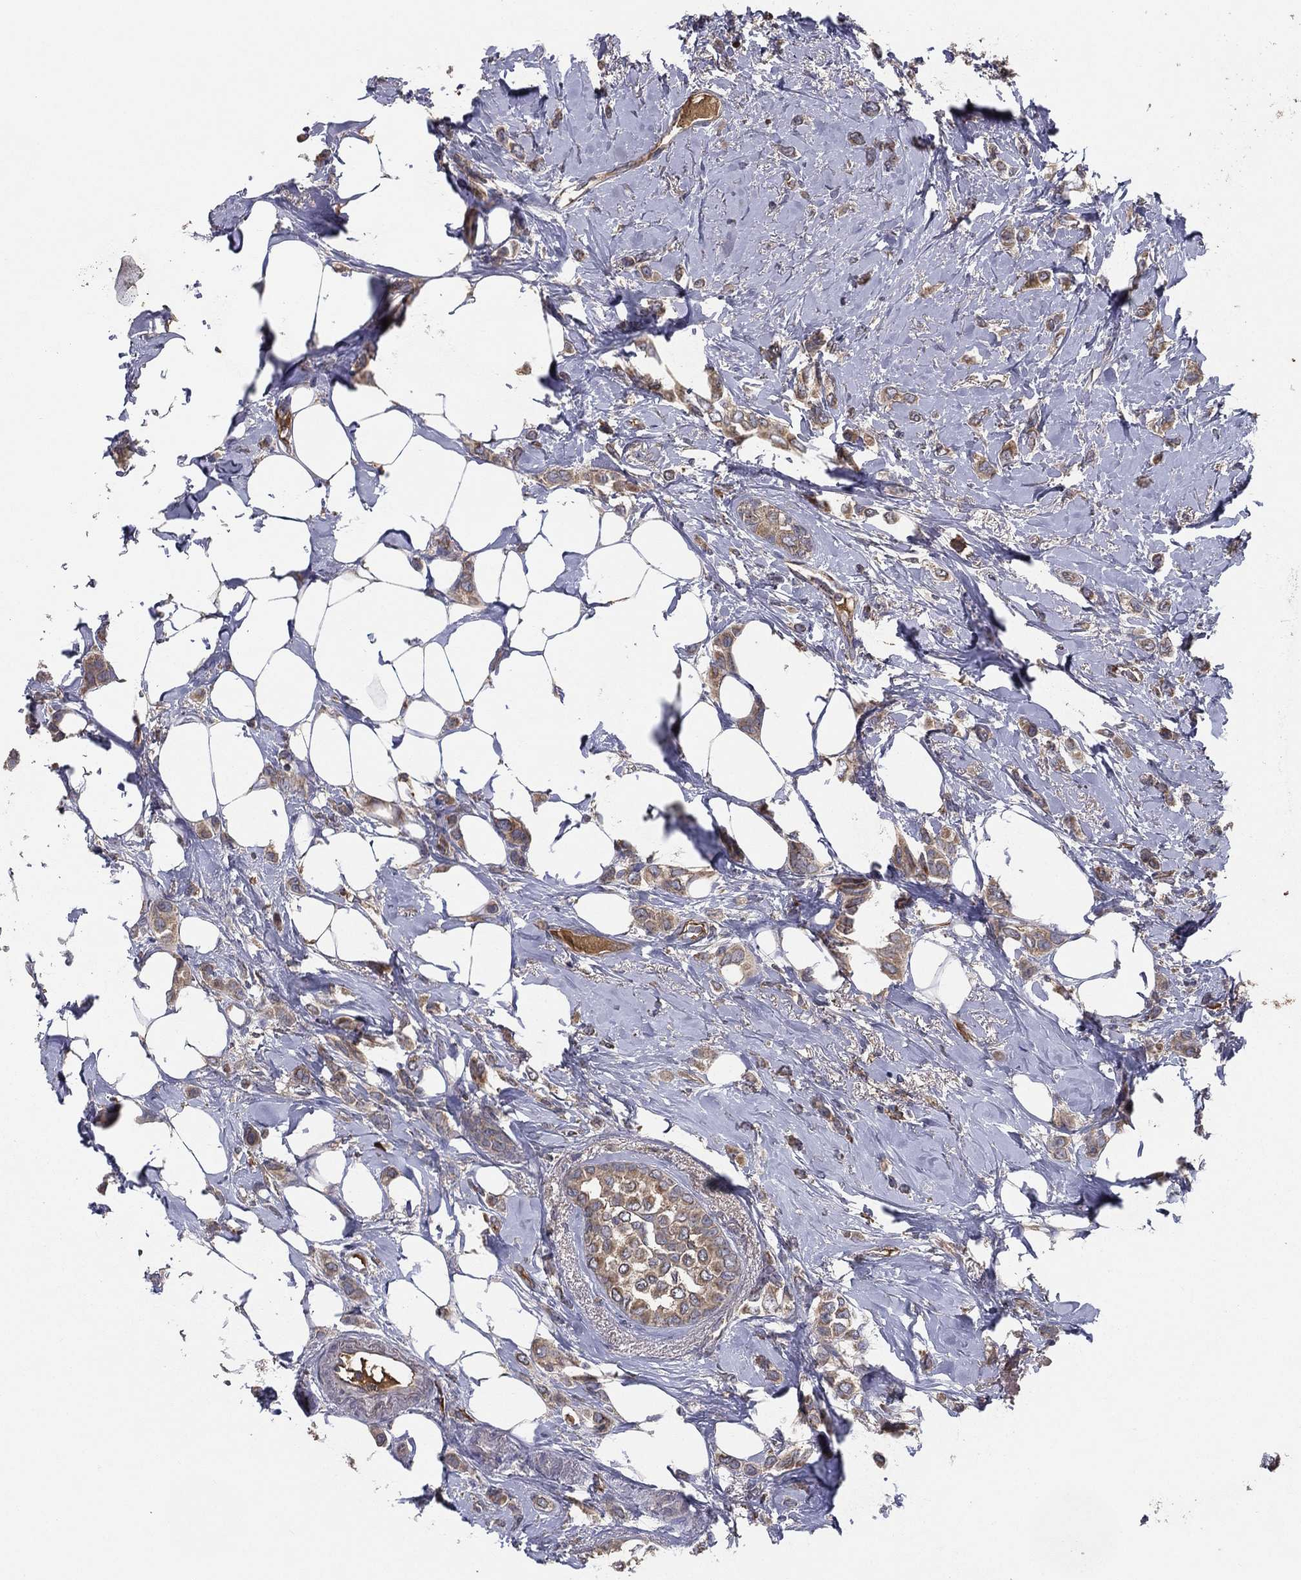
{"staining": {"intensity": "moderate", "quantity": ">75%", "location": "cytoplasmic/membranous"}, "tissue": "breast cancer", "cell_type": "Tumor cells", "image_type": "cancer", "snomed": [{"axis": "morphology", "description": "Lobular carcinoma"}, {"axis": "topography", "description": "Breast"}], "caption": "DAB immunohistochemical staining of breast cancer reveals moderate cytoplasmic/membranous protein positivity in approximately >75% of tumor cells.", "gene": "MT-ND1", "patient": {"sex": "female", "age": 66}}